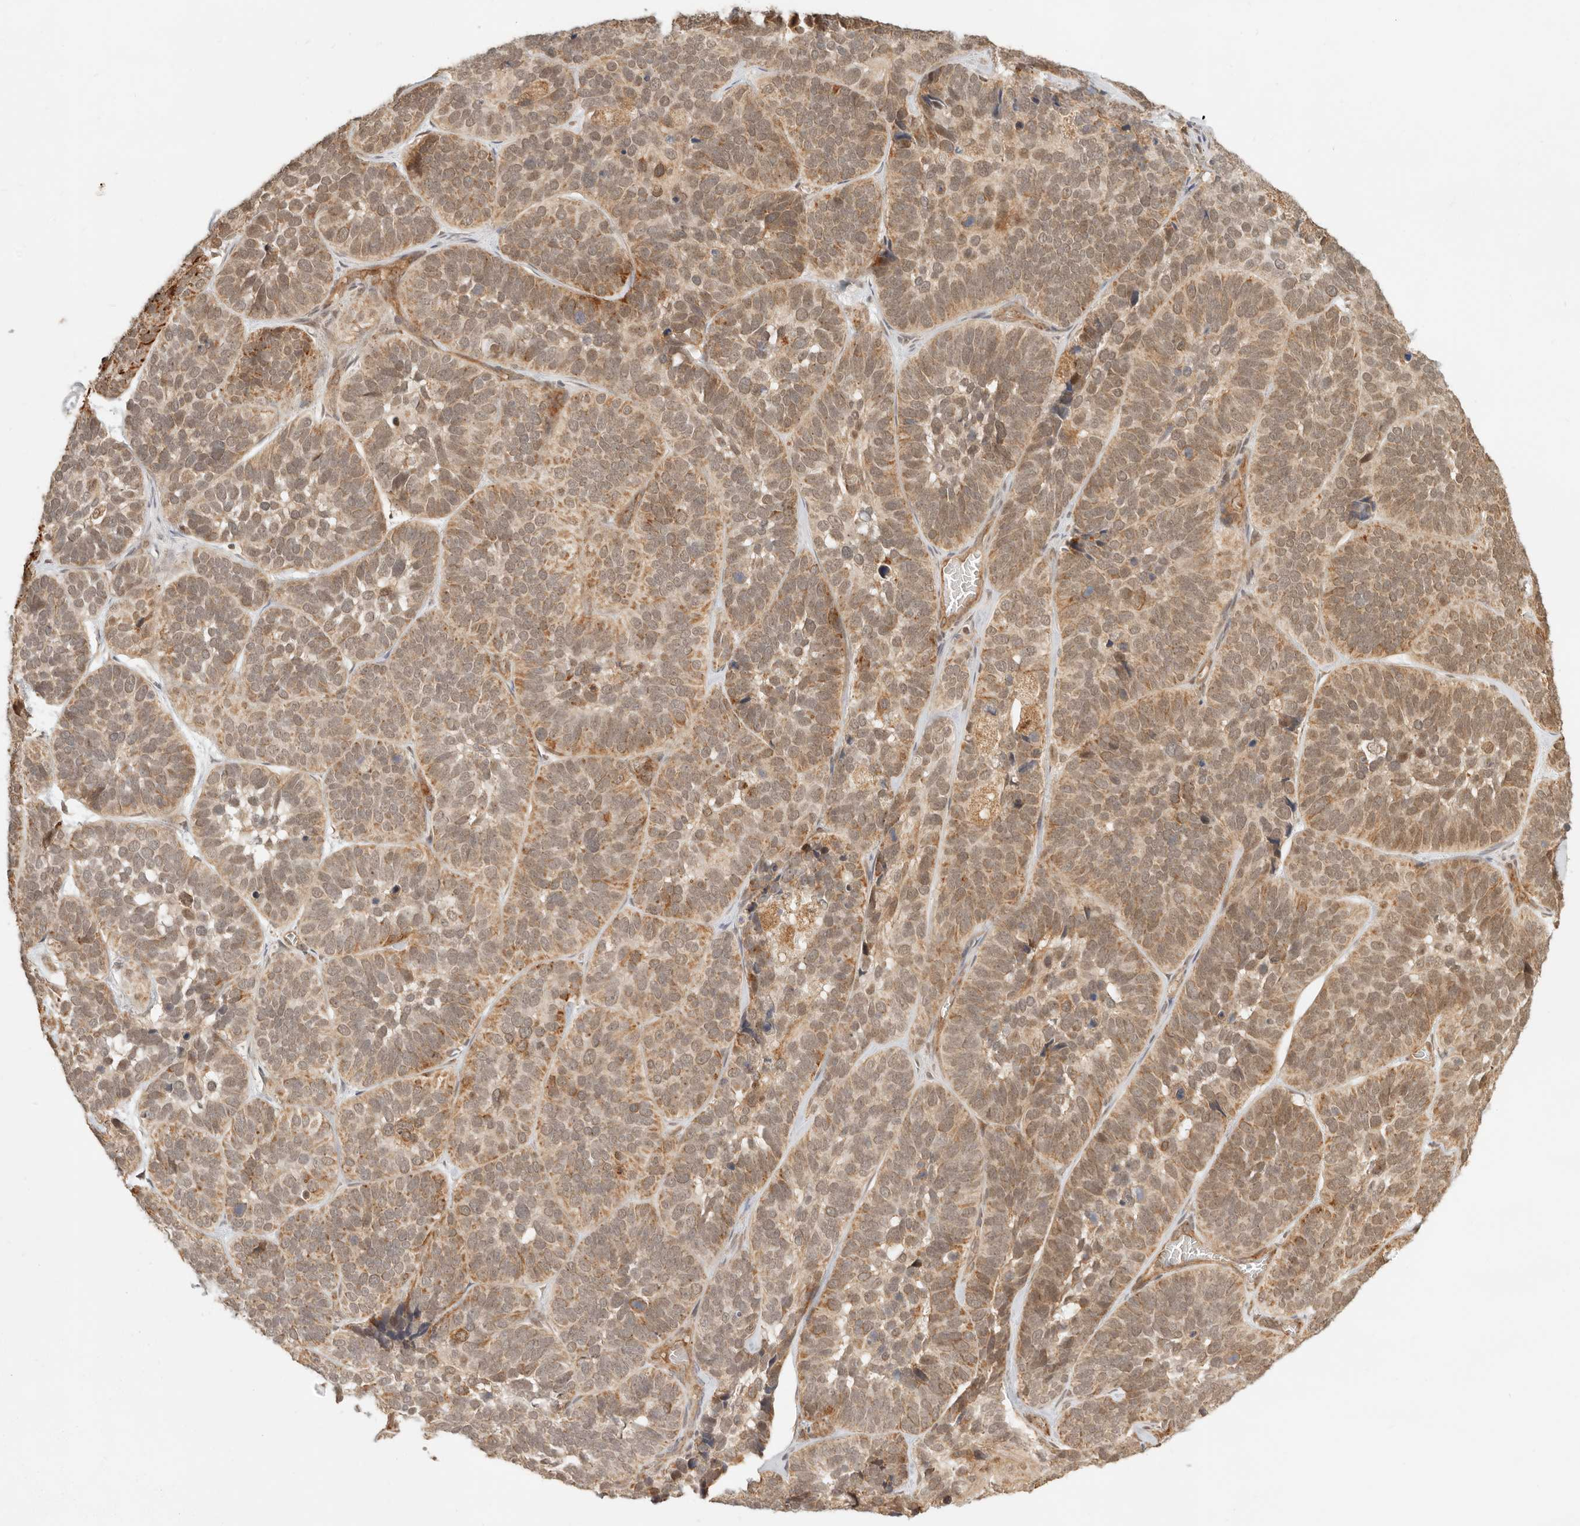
{"staining": {"intensity": "moderate", "quantity": ">75%", "location": "cytoplasmic/membranous"}, "tissue": "skin cancer", "cell_type": "Tumor cells", "image_type": "cancer", "snomed": [{"axis": "morphology", "description": "Basal cell carcinoma"}, {"axis": "topography", "description": "Skin"}], "caption": "Moderate cytoplasmic/membranous positivity is seen in about >75% of tumor cells in basal cell carcinoma (skin).", "gene": "BAALC", "patient": {"sex": "male", "age": 62}}